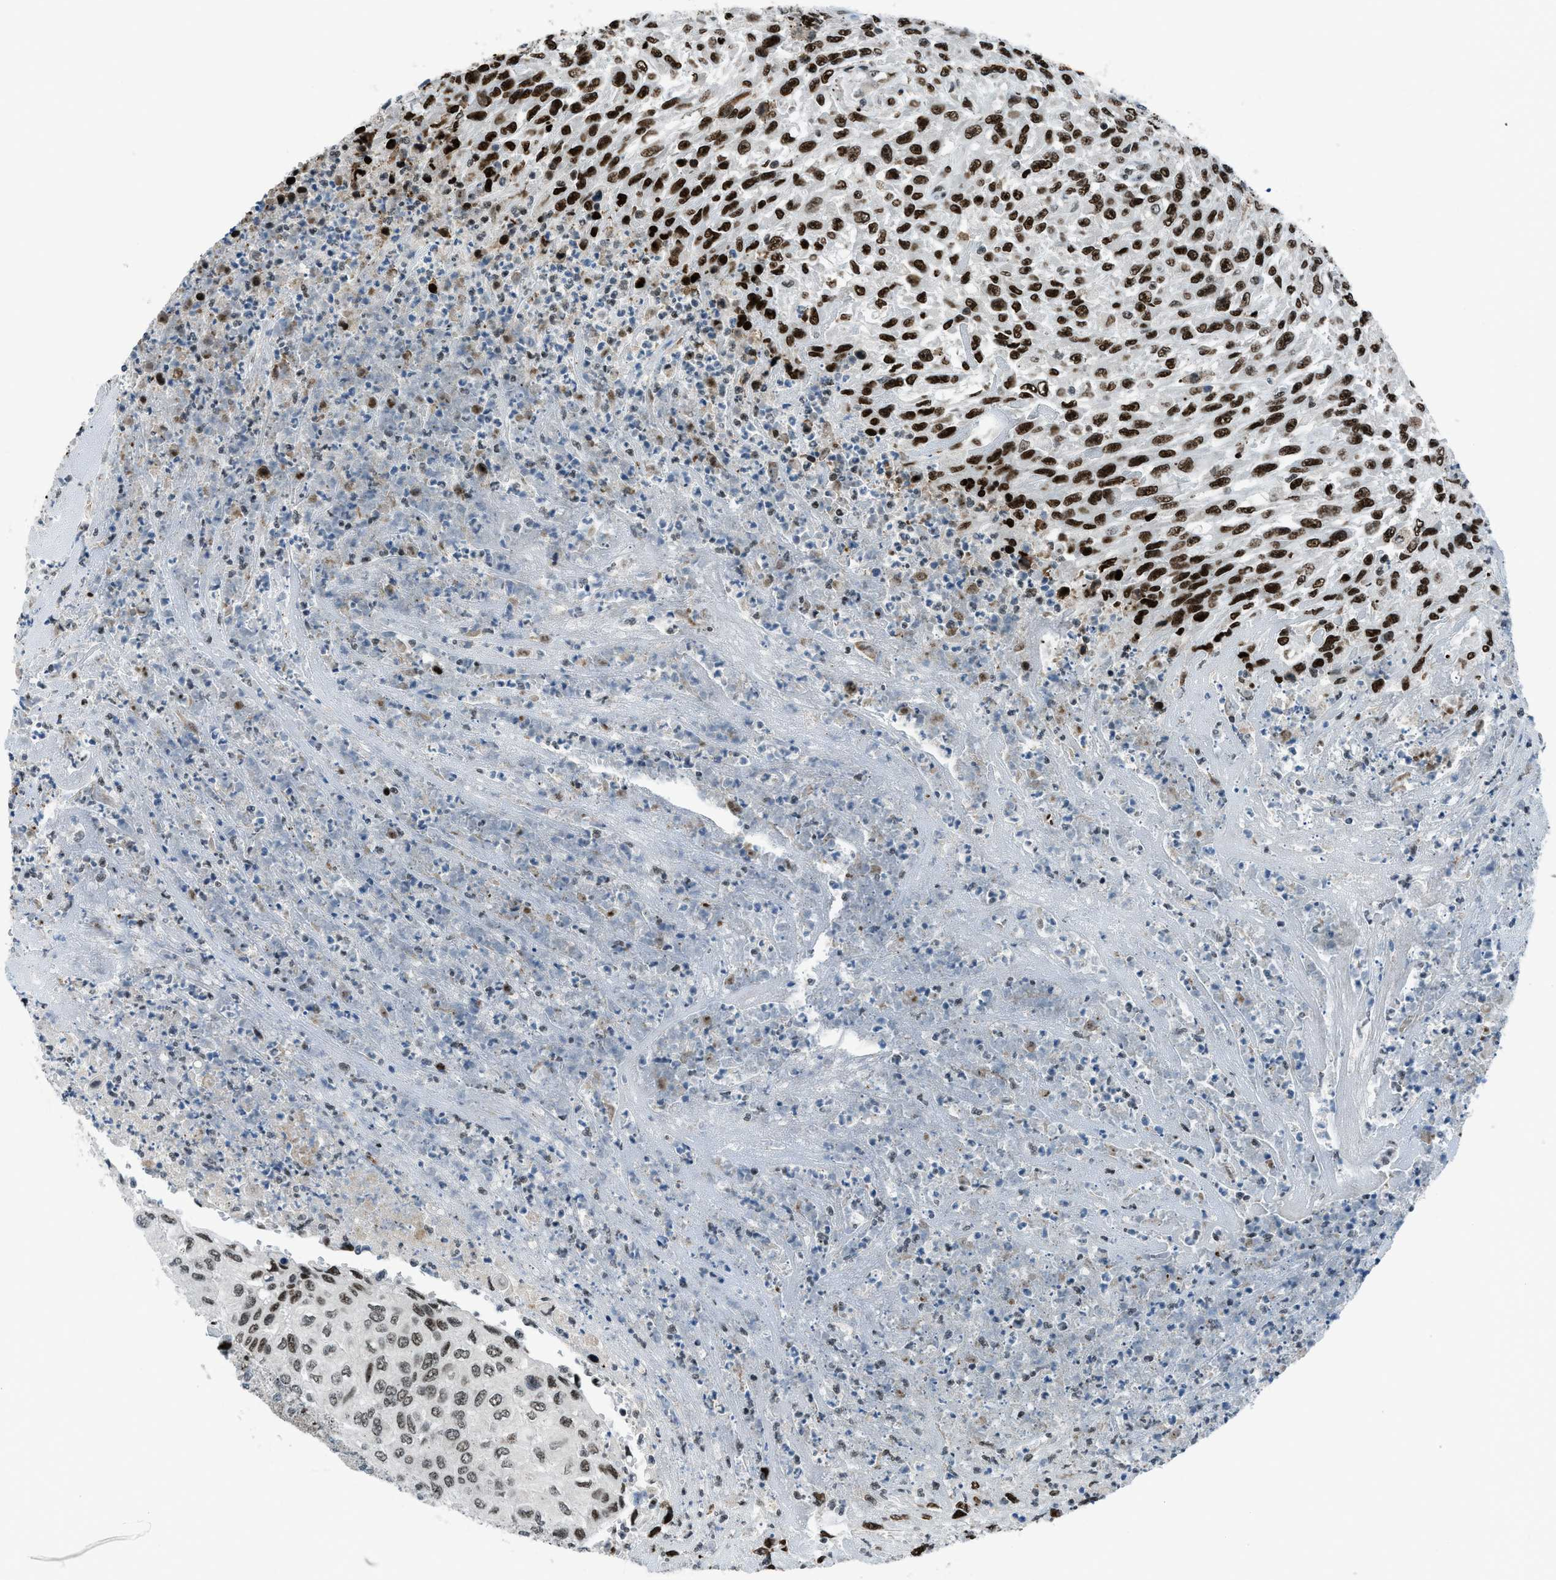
{"staining": {"intensity": "strong", "quantity": ">75%", "location": "nuclear"}, "tissue": "urothelial cancer", "cell_type": "Tumor cells", "image_type": "cancer", "snomed": [{"axis": "morphology", "description": "Urothelial carcinoma, High grade"}, {"axis": "topography", "description": "Urinary bladder"}], "caption": "A brown stain shows strong nuclear positivity of a protein in urothelial carcinoma (high-grade) tumor cells.", "gene": "RAD51B", "patient": {"sex": "male", "age": 66}}